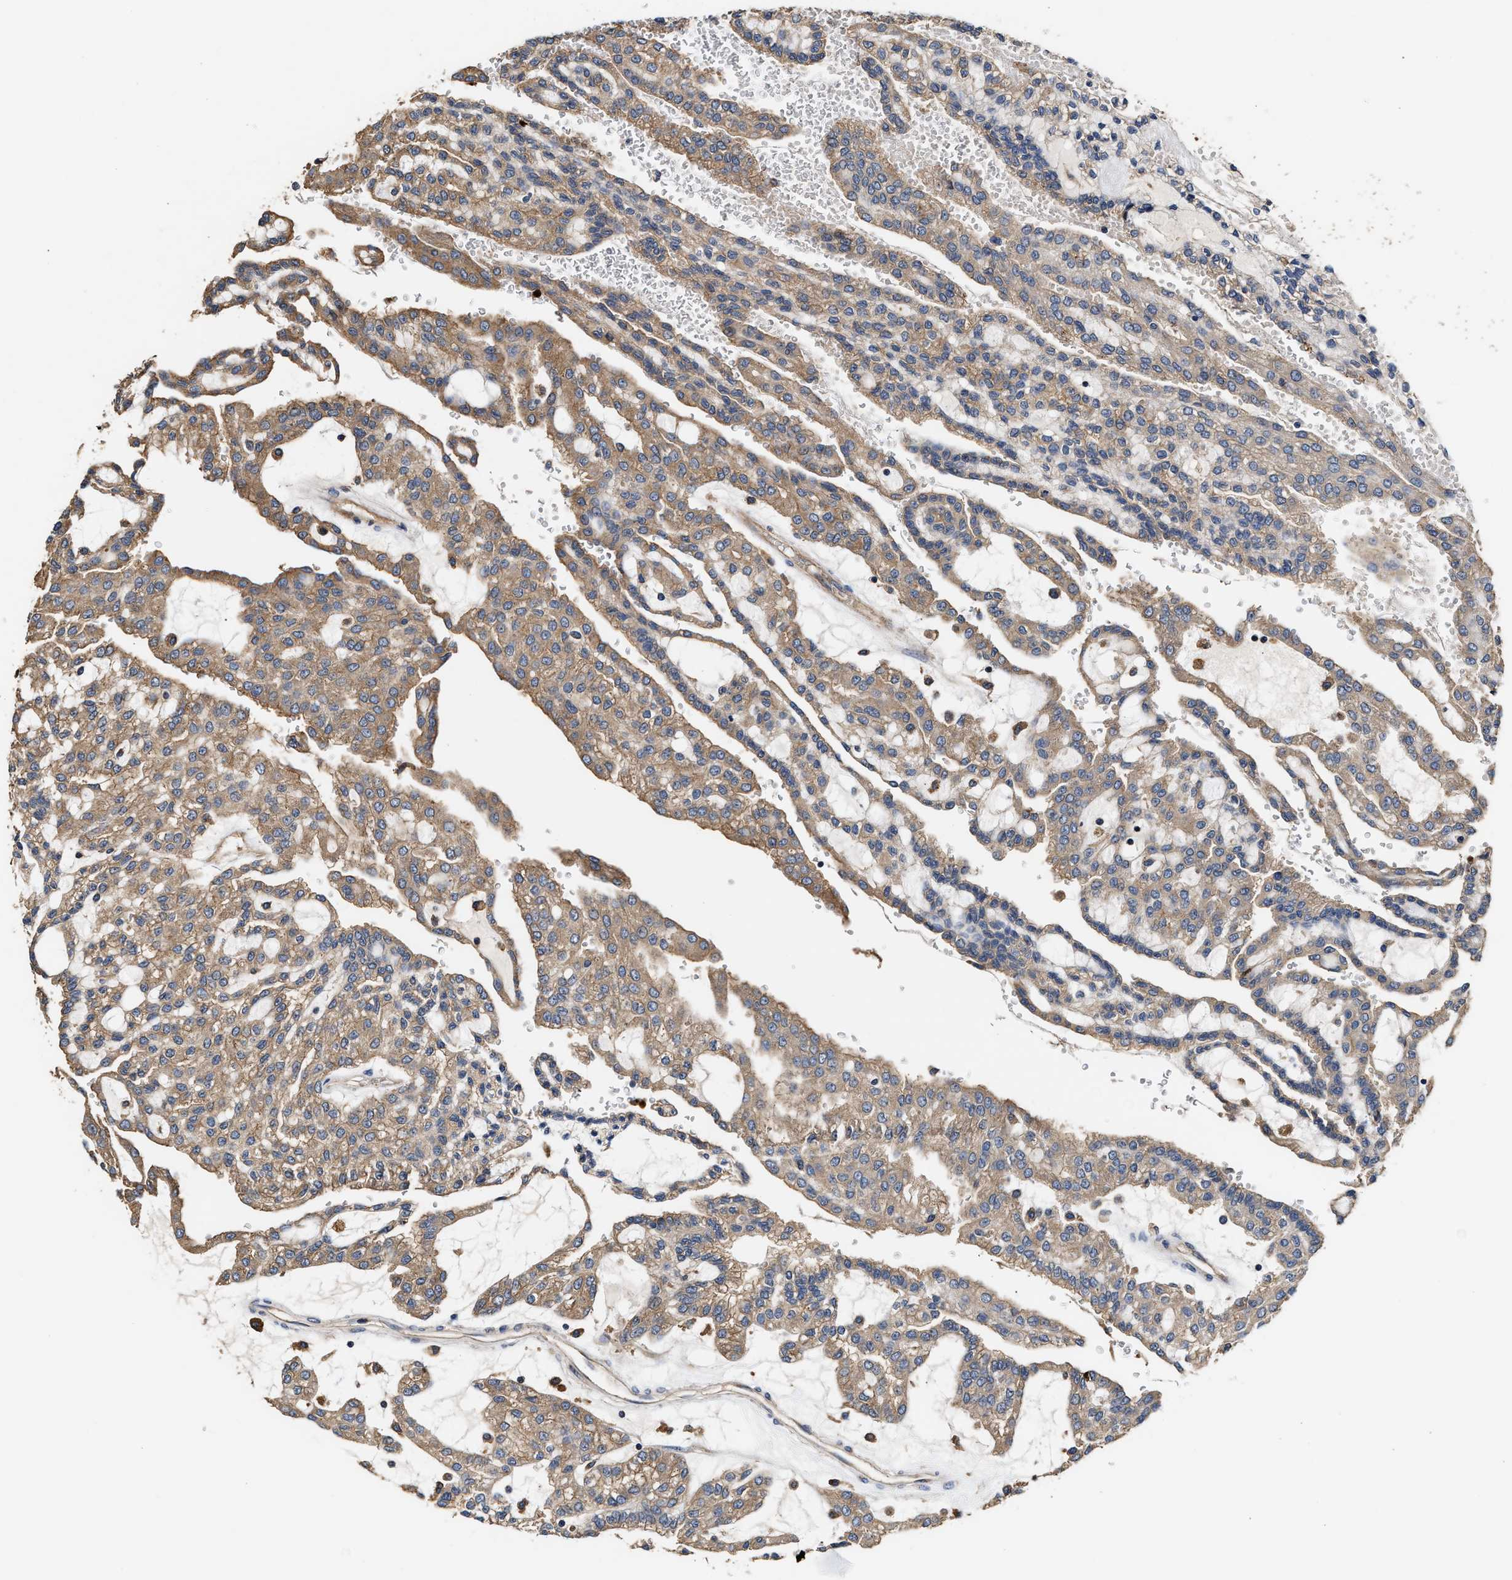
{"staining": {"intensity": "weak", "quantity": ">75%", "location": "cytoplasmic/membranous"}, "tissue": "renal cancer", "cell_type": "Tumor cells", "image_type": "cancer", "snomed": [{"axis": "morphology", "description": "Adenocarcinoma, NOS"}, {"axis": "topography", "description": "Kidney"}], "caption": "Adenocarcinoma (renal) stained with a brown dye displays weak cytoplasmic/membranous positive expression in about >75% of tumor cells.", "gene": "KLB", "patient": {"sex": "male", "age": 63}}